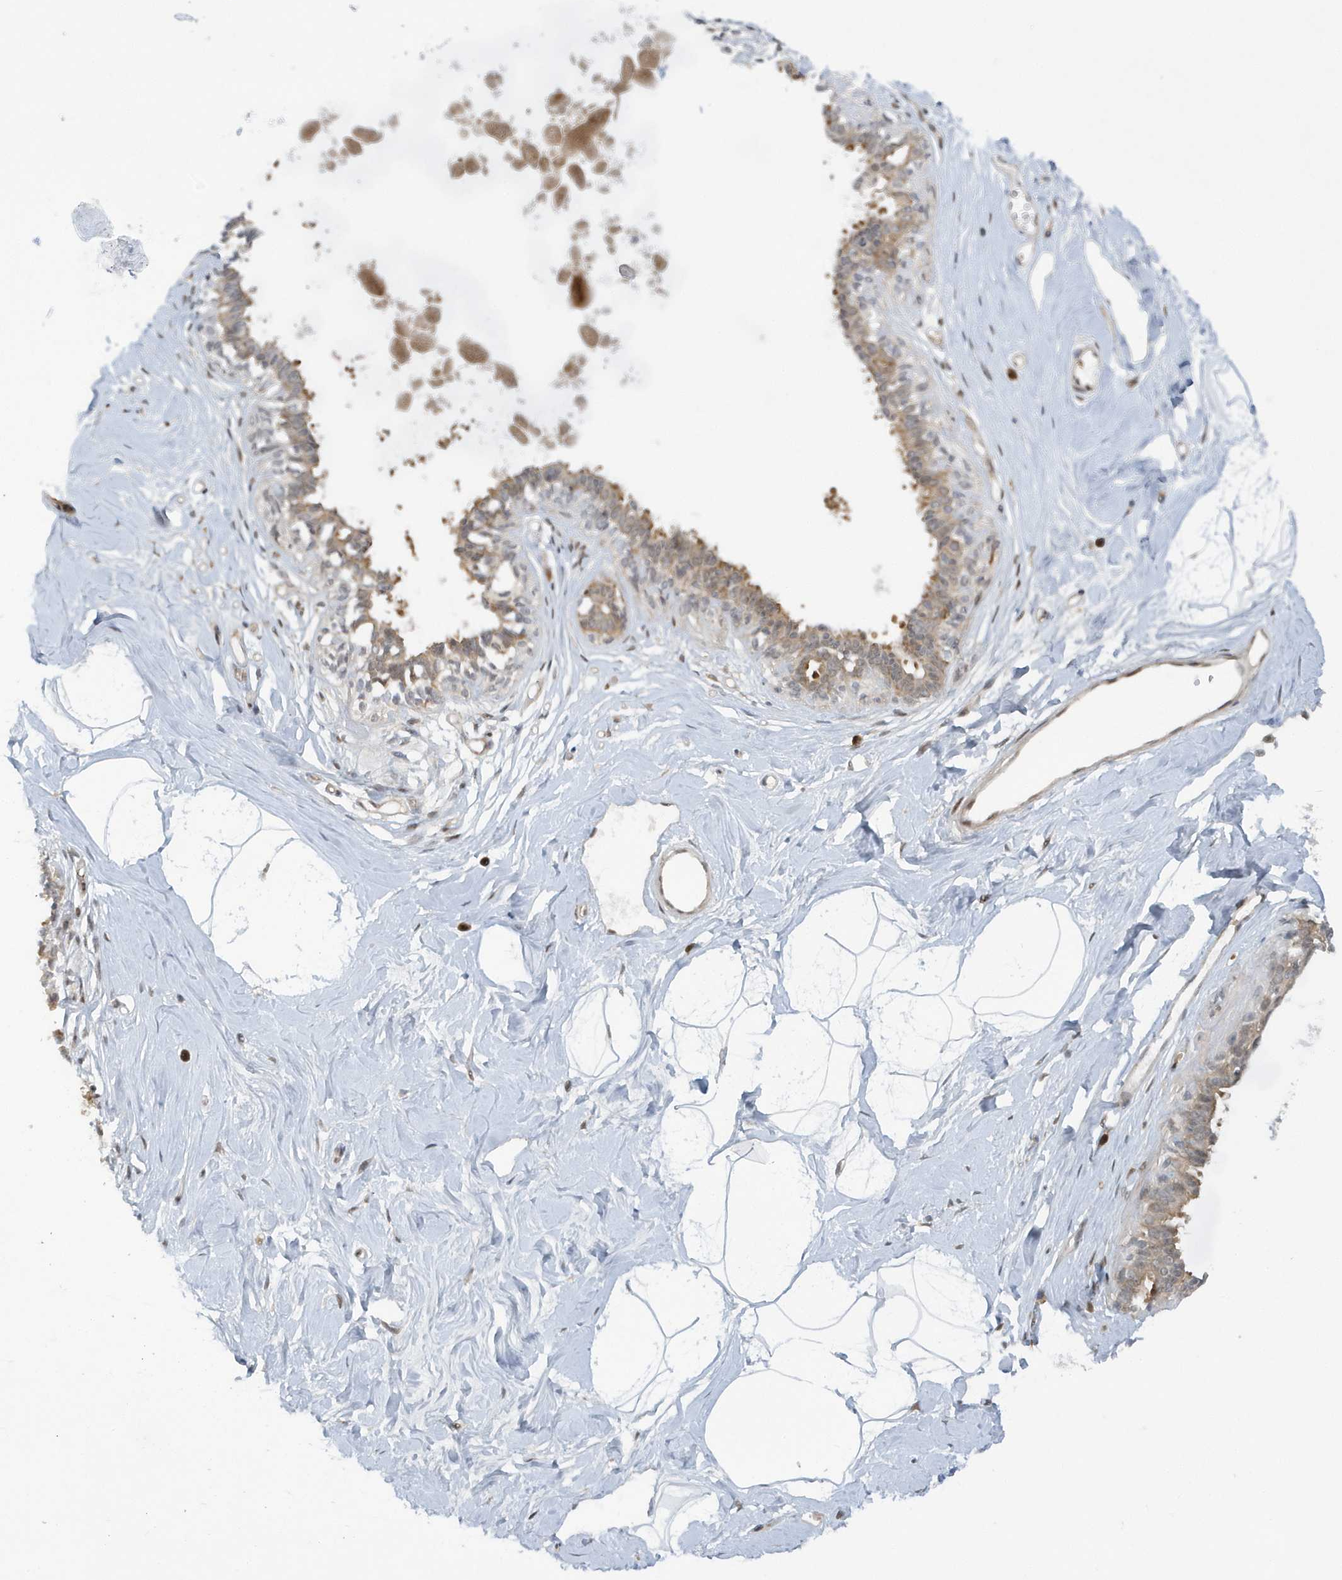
{"staining": {"intensity": "negative", "quantity": "none", "location": "none"}, "tissue": "breast", "cell_type": "Adipocytes", "image_type": "normal", "snomed": [{"axis": "morphology", "description": "Normal tissue, NOS"}, {"axis": "topography", "description": "Breast"}], "caption": "Micrograph shows no protein staining in adipocytes of unremarkable breast.", "gene": "ATG4A", "patient": {"sex": "female", "age": 45}}